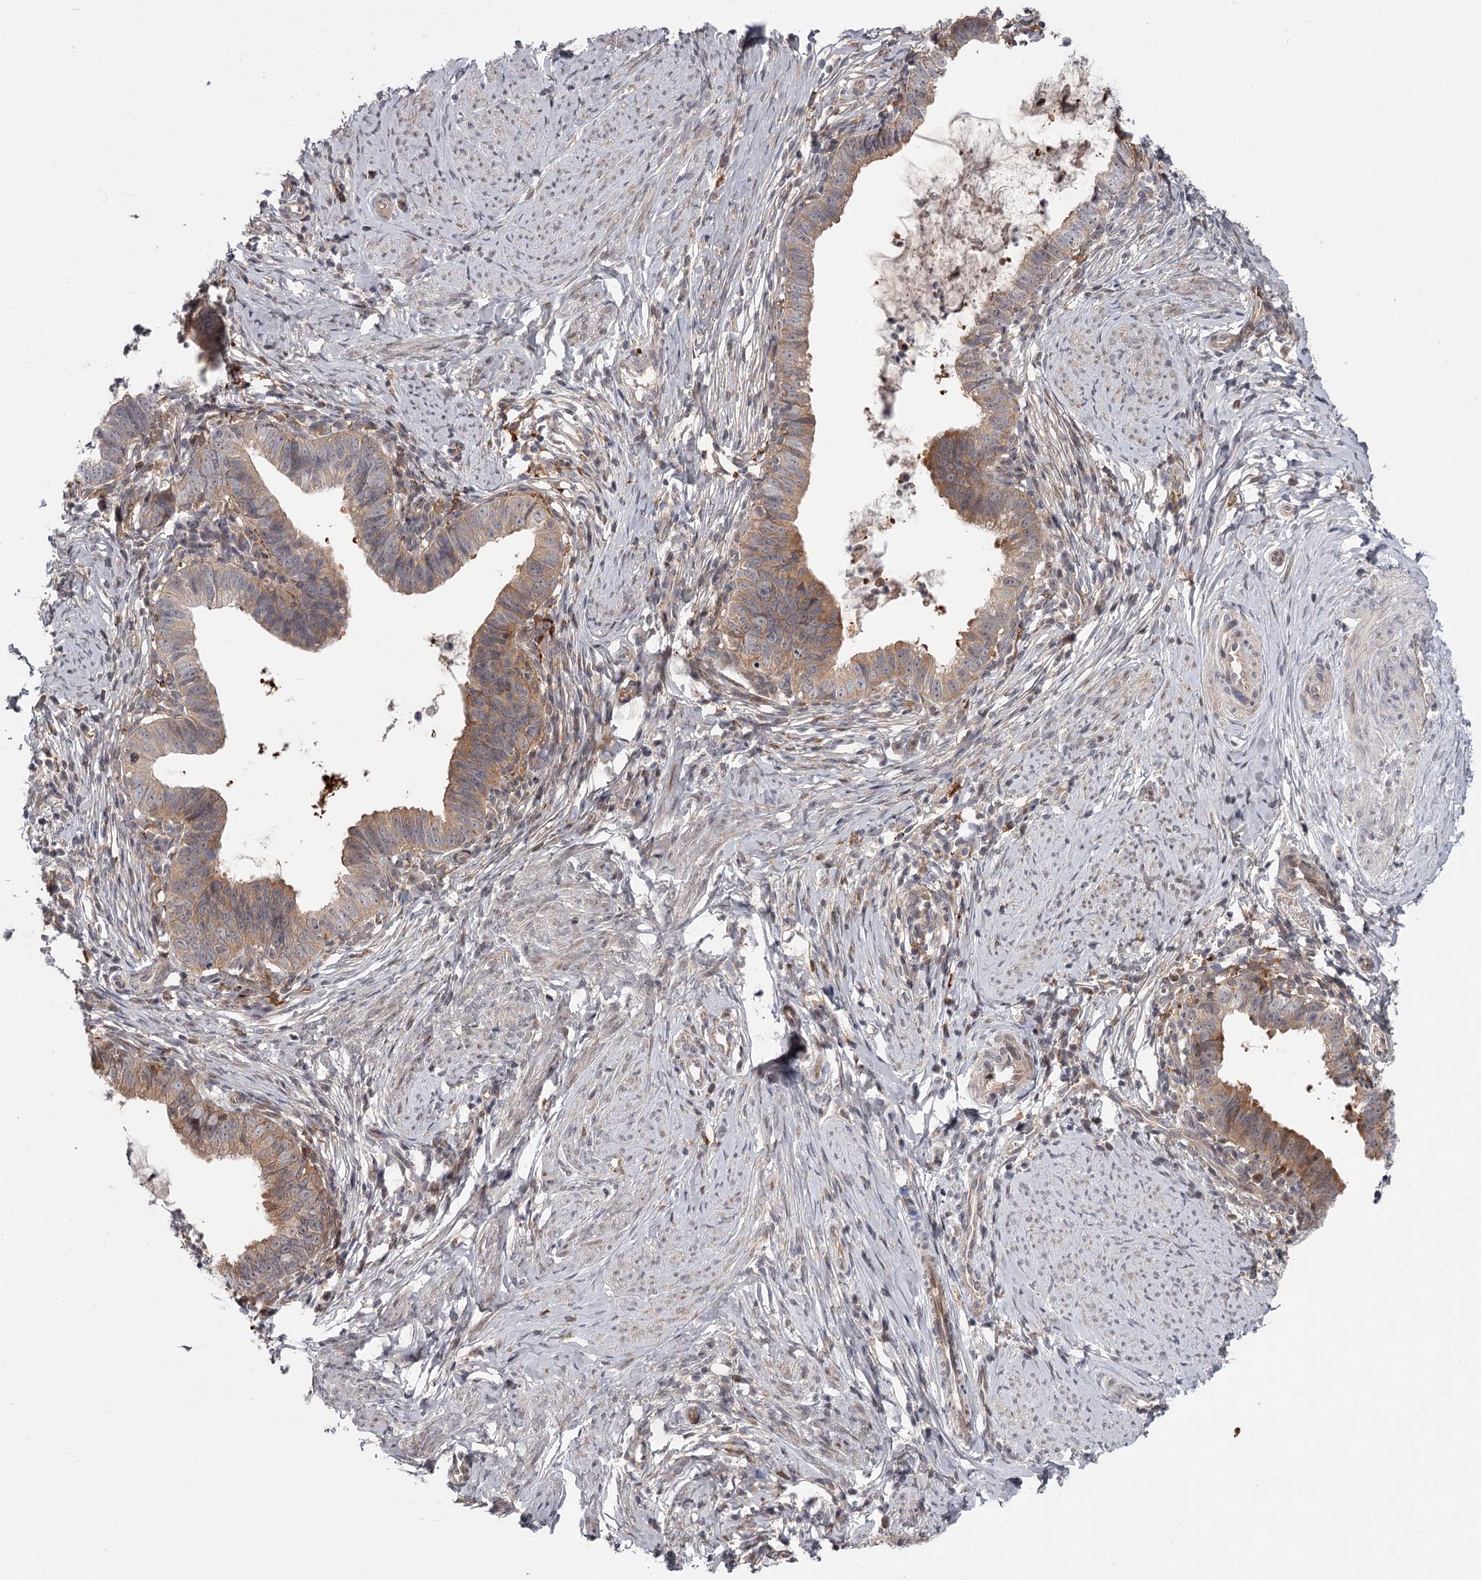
{"staining": {"intensity": "moderate", "quantity": "25%-75%", "location": "cytoplasmic/membranous"}, "tissue": "cervical cancer", "cell_type": "Tumor cells", "image_type": "cancer", "snomed": [{"axis": "morphology", "description": "Adenocarcinoma, NOS"}, {"axis": "topography", "description": "Cervix"}], "caption": "Immunohistochemistry of human adenocarcinoma (cervical) shows medium levels of moderate cytoplasmic/membranous expression in about 25%-75% of tumor cells.", "gene": "CCNG2", "patient": {"sex": "female", "age": 36}}